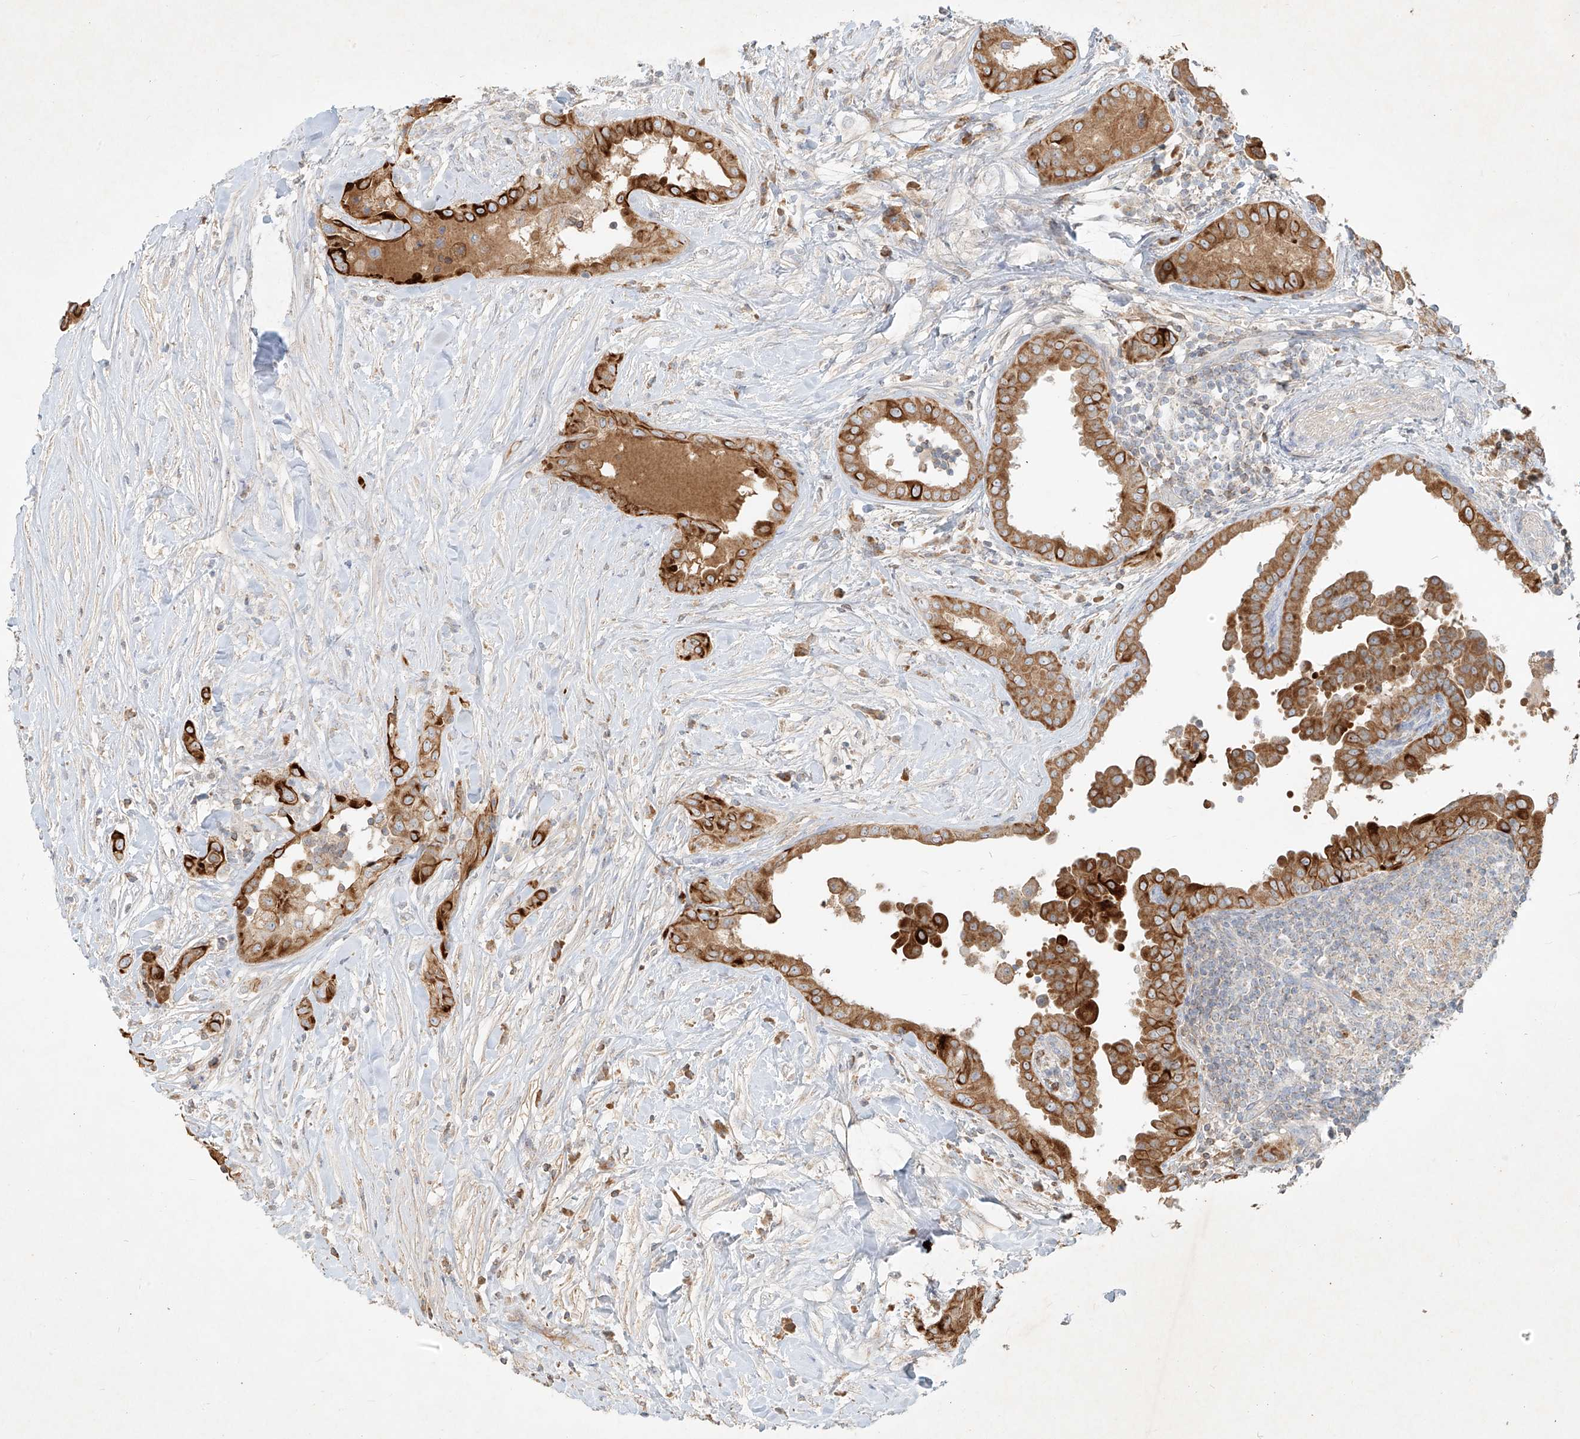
{"staining": {"intensity": "strong", "quantity": "25%-75%", "location": "cytoplasmic/membranous"}, "tissue": "thyroid cancer", "cell_type": "Tumor cells", "image_type": "cancer", "snomed": [{"axis": "morphology", "description": "Papillary adenocarcinoma, NOS"}, {"axis": "topography", "description": "Thyroid gland"}], "caption": "Protein analysis of thyroid papillary adenocarcinoma tissue reveals strong cytoplasmic/membranous positivity in approximately 25%-75% of tumor cells. (Stains: DAB in brown, nuclei in blue, Microscopy: brightfield microscopy at high magnification).", "gene": "KPNA7", "patient": {"sex": "male", "age": 33}}